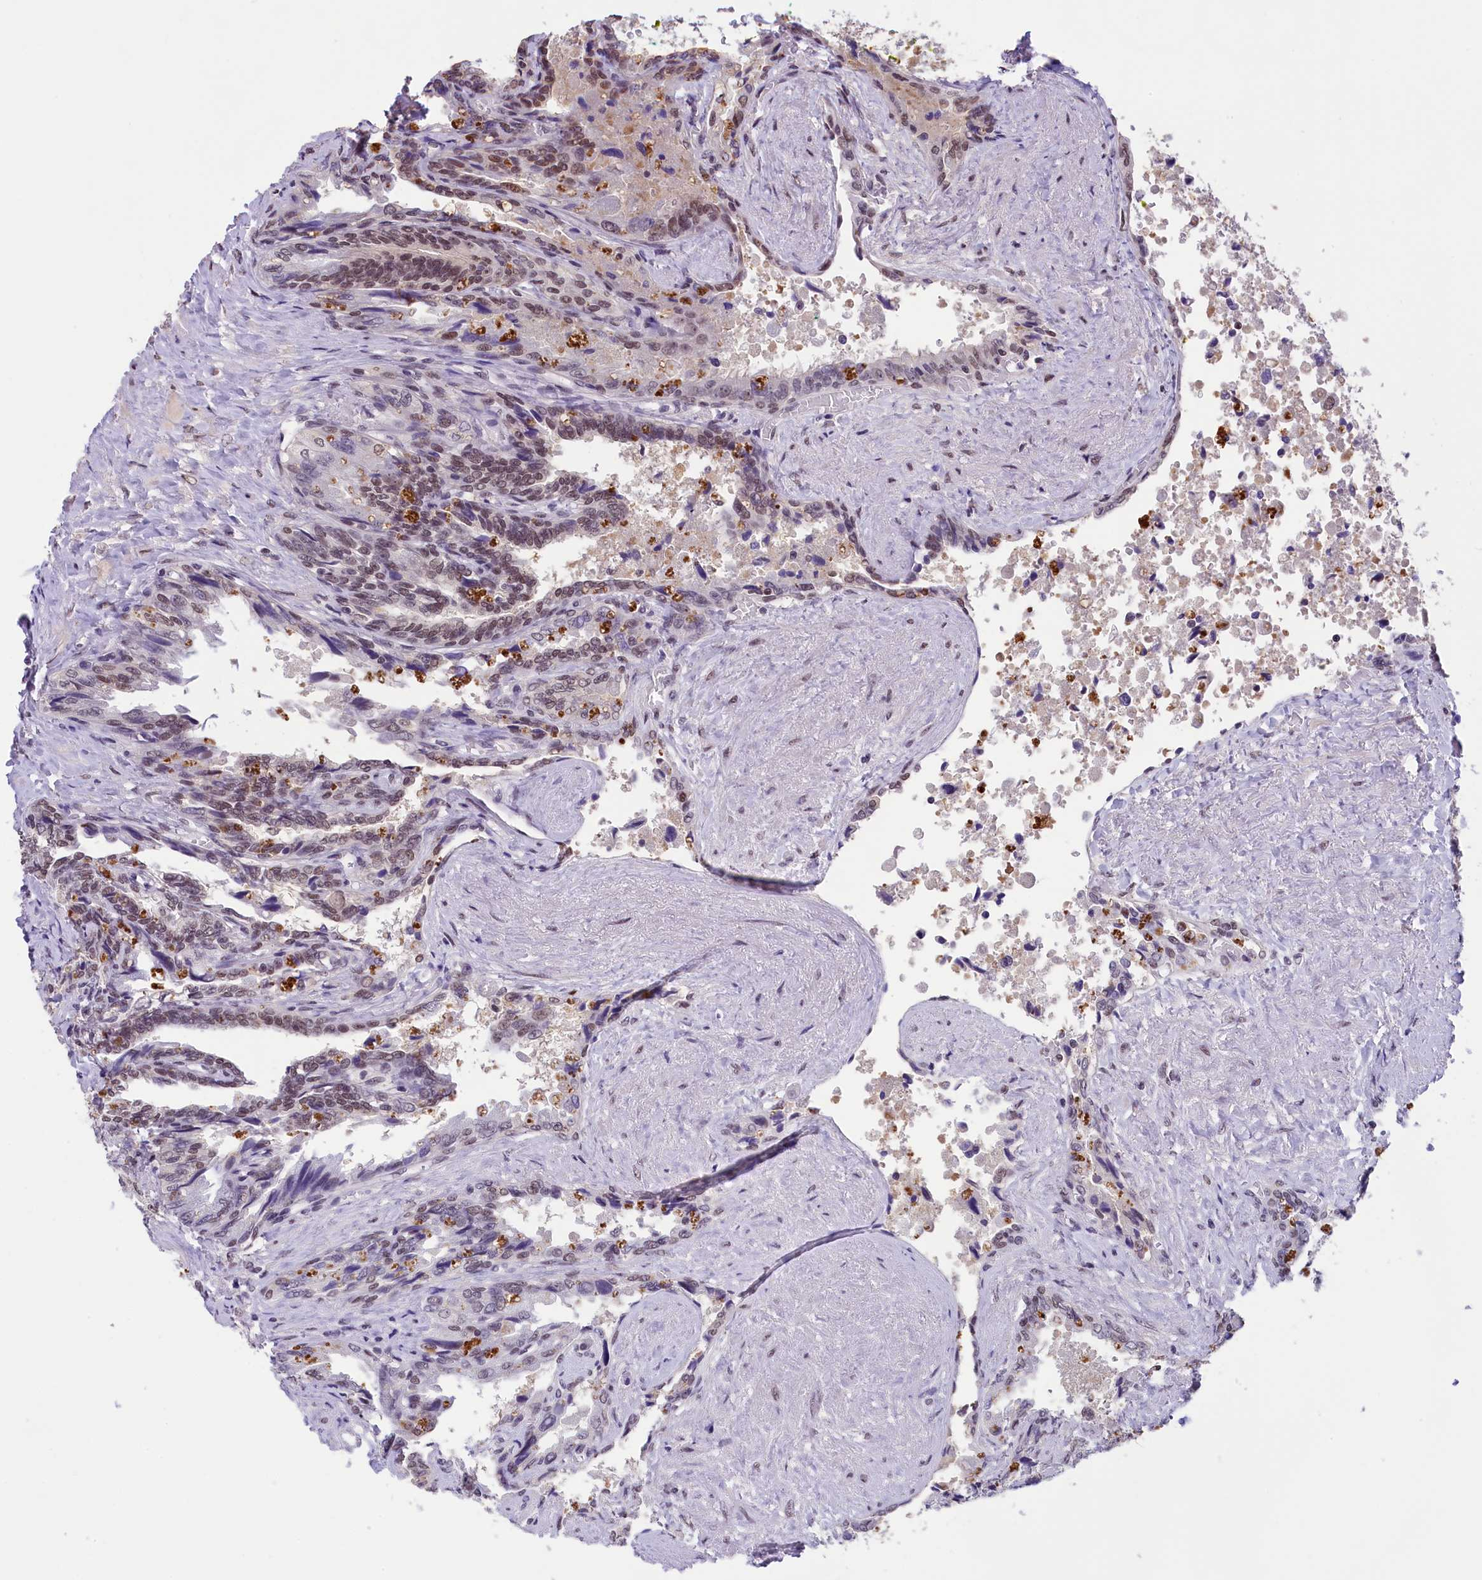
{"staining": {"intensity": "moderate", "quantity": ">75%", "location": "nuclear"}, "tissue": "seminal vesicle", "cell_type": "Glandular cells", "image_type": "normal", "snomed": [{"axis": "morphology", "description": "Normal tissue, NOS"}, {"axis": "topography", "description": "Seminal veicle"}, {"axis": "topography", "description": "Peripheral nerve tissue"}], "caption": "Immunohistochemical staining of unremarkable seminal vesicle shows medium levels of moderate nuclear staining in about >75% of glandular cells.", "gene": "ZC3H4", "patient": {"sex": "male", "age": 60}}